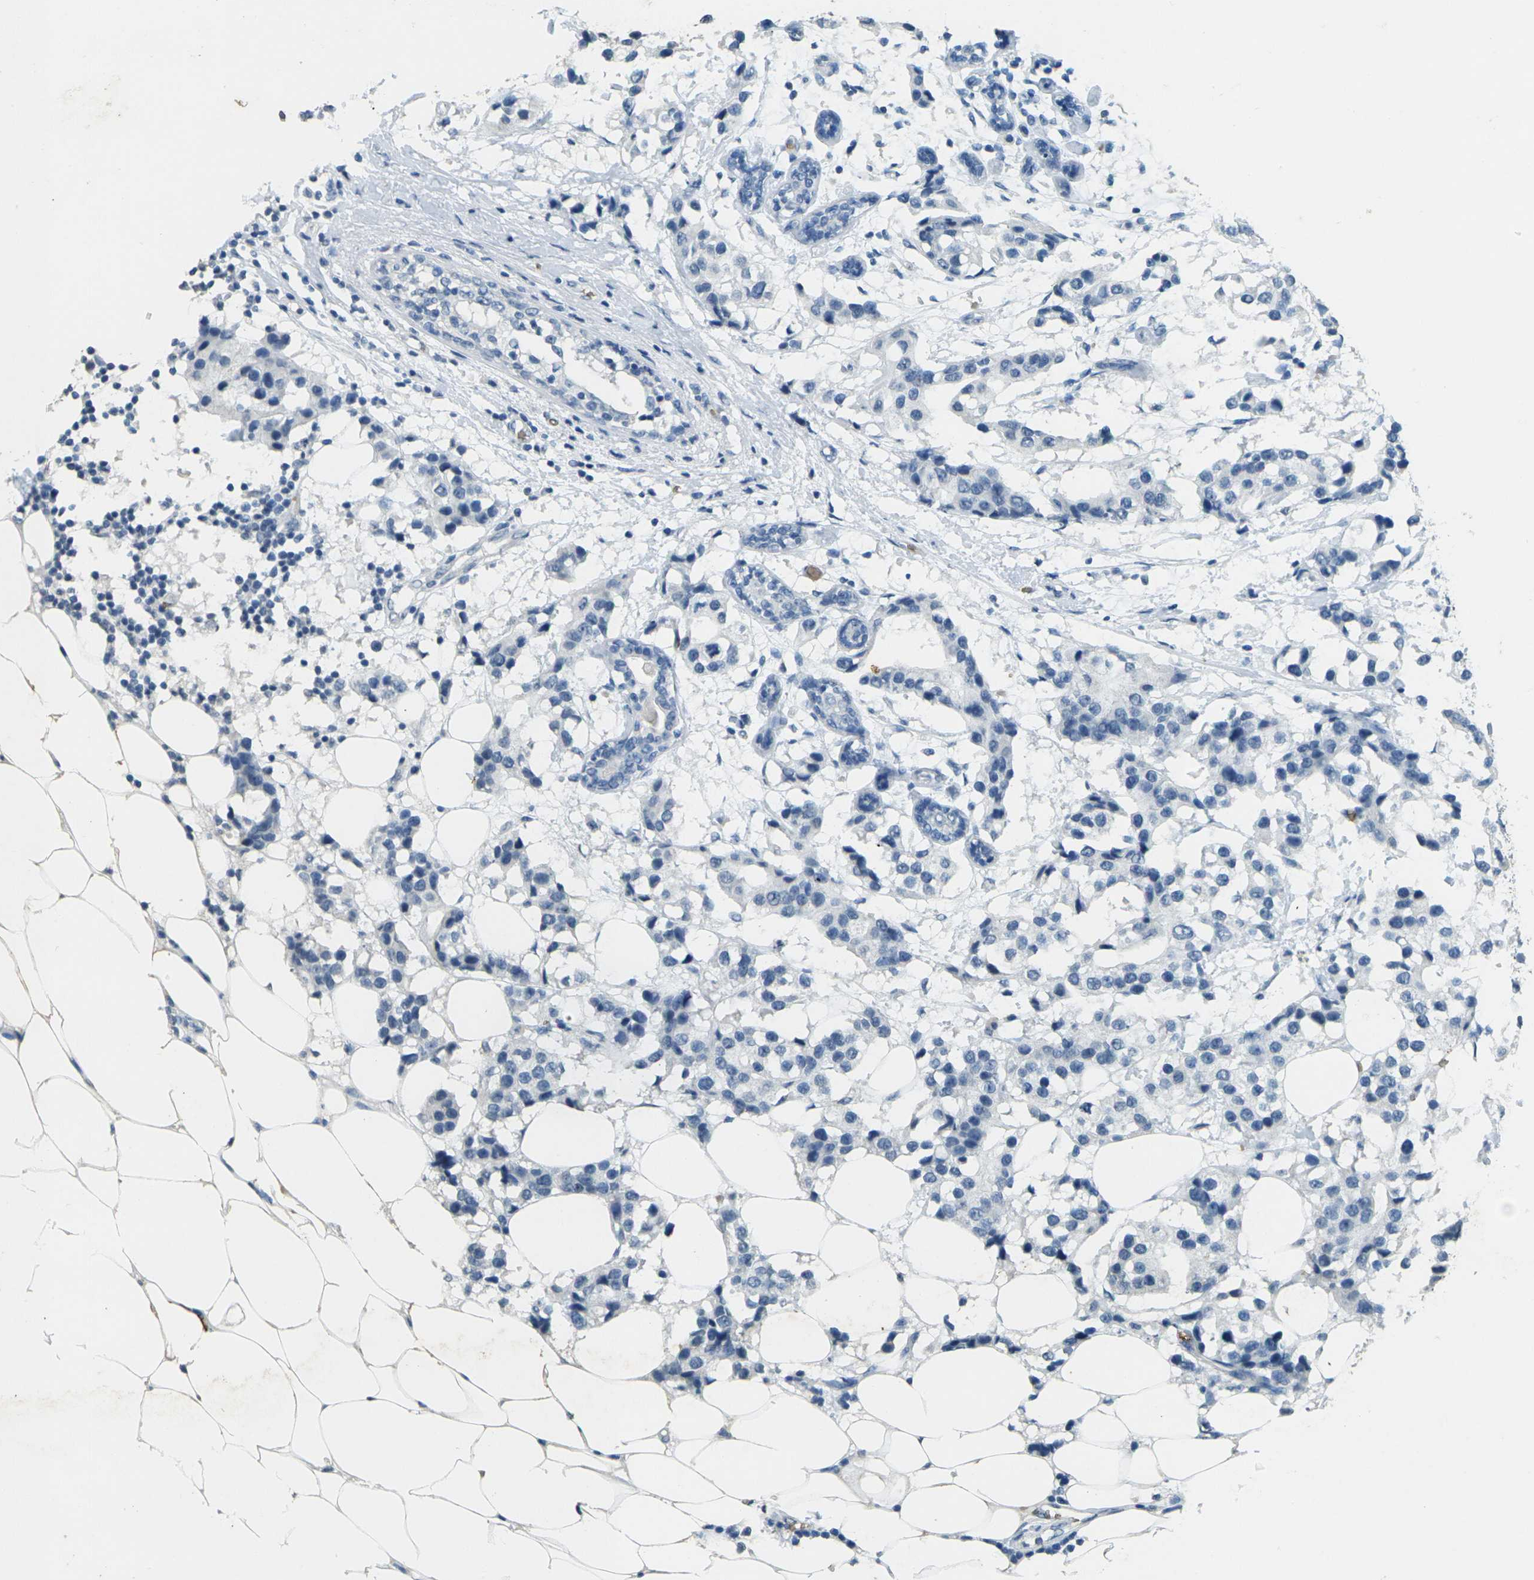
{"staining": {"intensity": "negative", "quantity": "none", "location": "none"}, "tissue": "breast cancer", "cell_type": "Tumor cells", "image_type": "cancer", "snomed": [{"axis": "morphology", "description": "Normal tissue, NOS"}, {"axis": "morphology", "description": "Duct carcinoma"}, {"axis": "topography", "description": "Breast"}], "caption": "This is a photomicrograph of immunohistochemistry (IHC) staining of breast invasive ductal carcinoma, which shows no expression in tumor cells.", "gene": "HBB", "patient": {"sex": "female", "age": 39}}